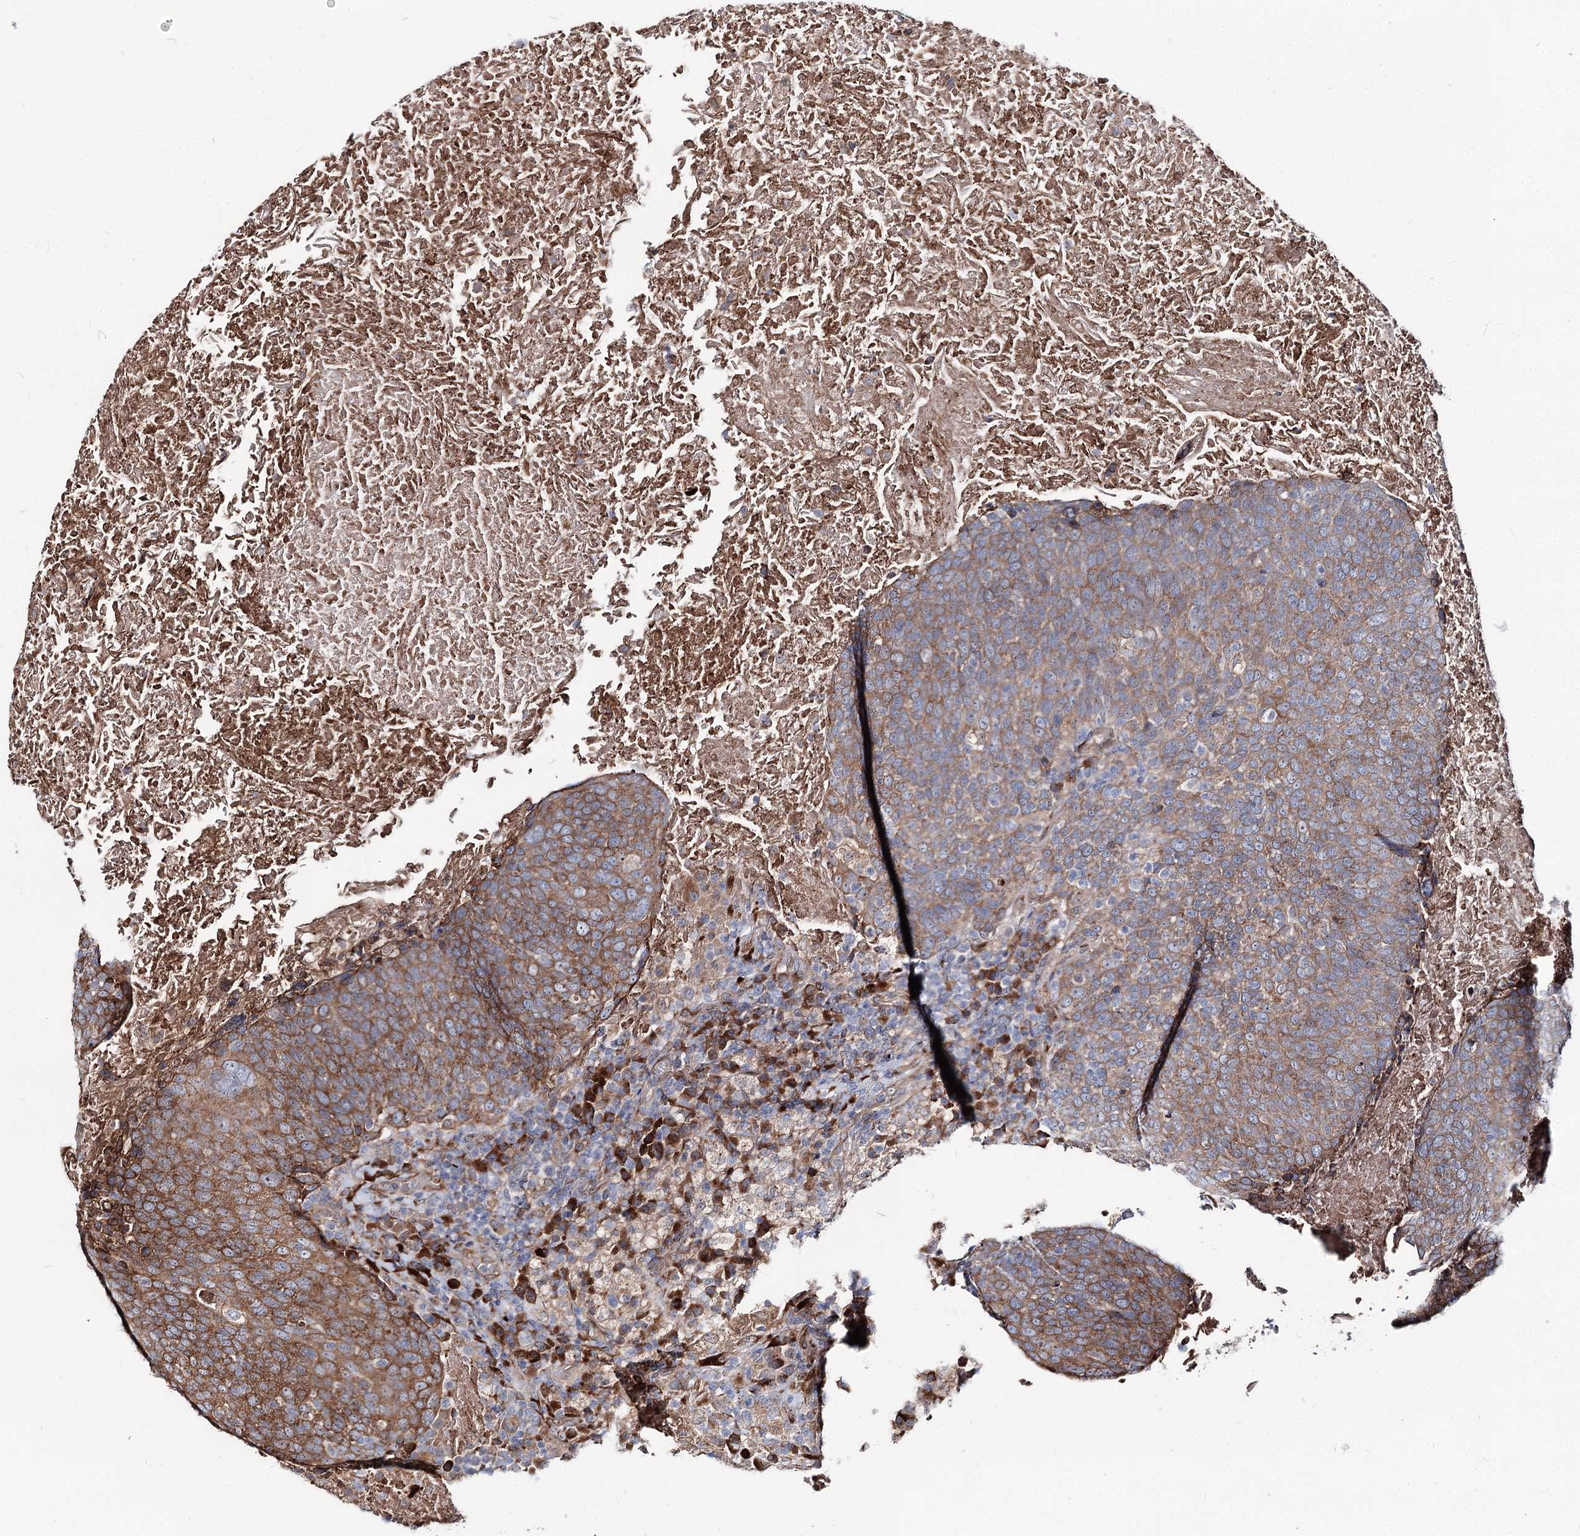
{"staining": {"intensity": "moderate", "quantity": ">75%", "location": "cytoplasmic/membranous"}, "tissue": "head and neck cancer", "cell_type": "Tumor cells", "image_type": "cancer", "snomed": [{"axis": "morphology", "description": "Squamous cell carcinoma, NOS"}, {"axis": "morphology", "description": "Squamous cell carcinoma, metastatic, NOS"}, {"axis": "topography", "description": "Lymph node"}, {"axis": "topography", "description": "Head-Neck"}], "caption": "Tumor cells reveal moderate cytoplasmic/membranous positivity in approximately >75% of cells in metastatic squamous cell carcinoma (head and neck). The protein is shown in brown color, while the nuclei are stained blue.", "gene": "SPART", "patient": {"sex": "male", "age": 62}}